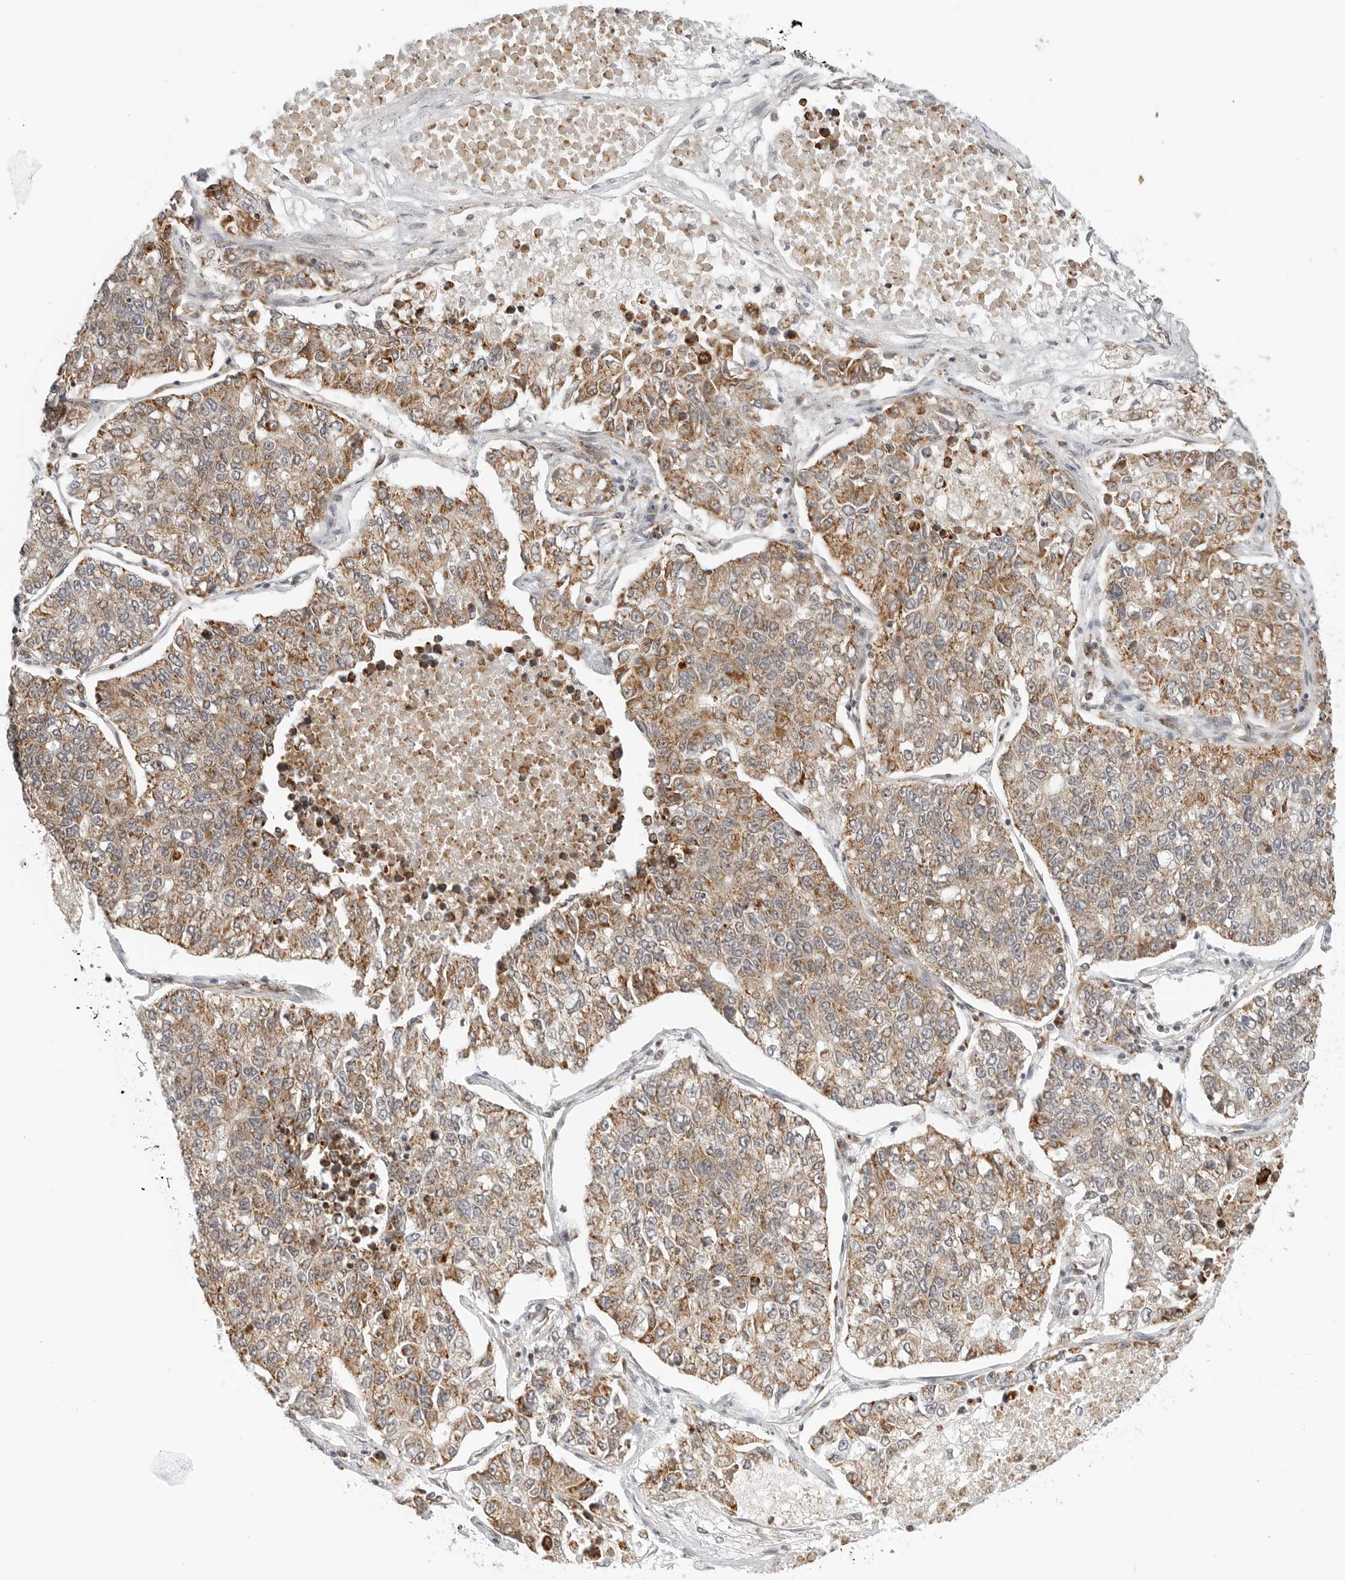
{"staining": {"intensity": "moderate", "quantity": ">75%", "location": "cytoplasmic/membranous"}, "tissue": "lung cancer", "cell_type": "Tumor cells", "image_type": "cancer", "snomed": [{"axis": "morphology", "description": "Adenocarcinoma, NOS"}, {"axis": "topography", "description": "Lung"}], "caption": "High-power microscopy captured an IHC photomicrograph of lung cancer, revealing moderate cytoplasmic/membranous expression in approximately >75% of tumor cells.", "gene": "DYRK4", "patient": {"sex": "male", "age": 49}}